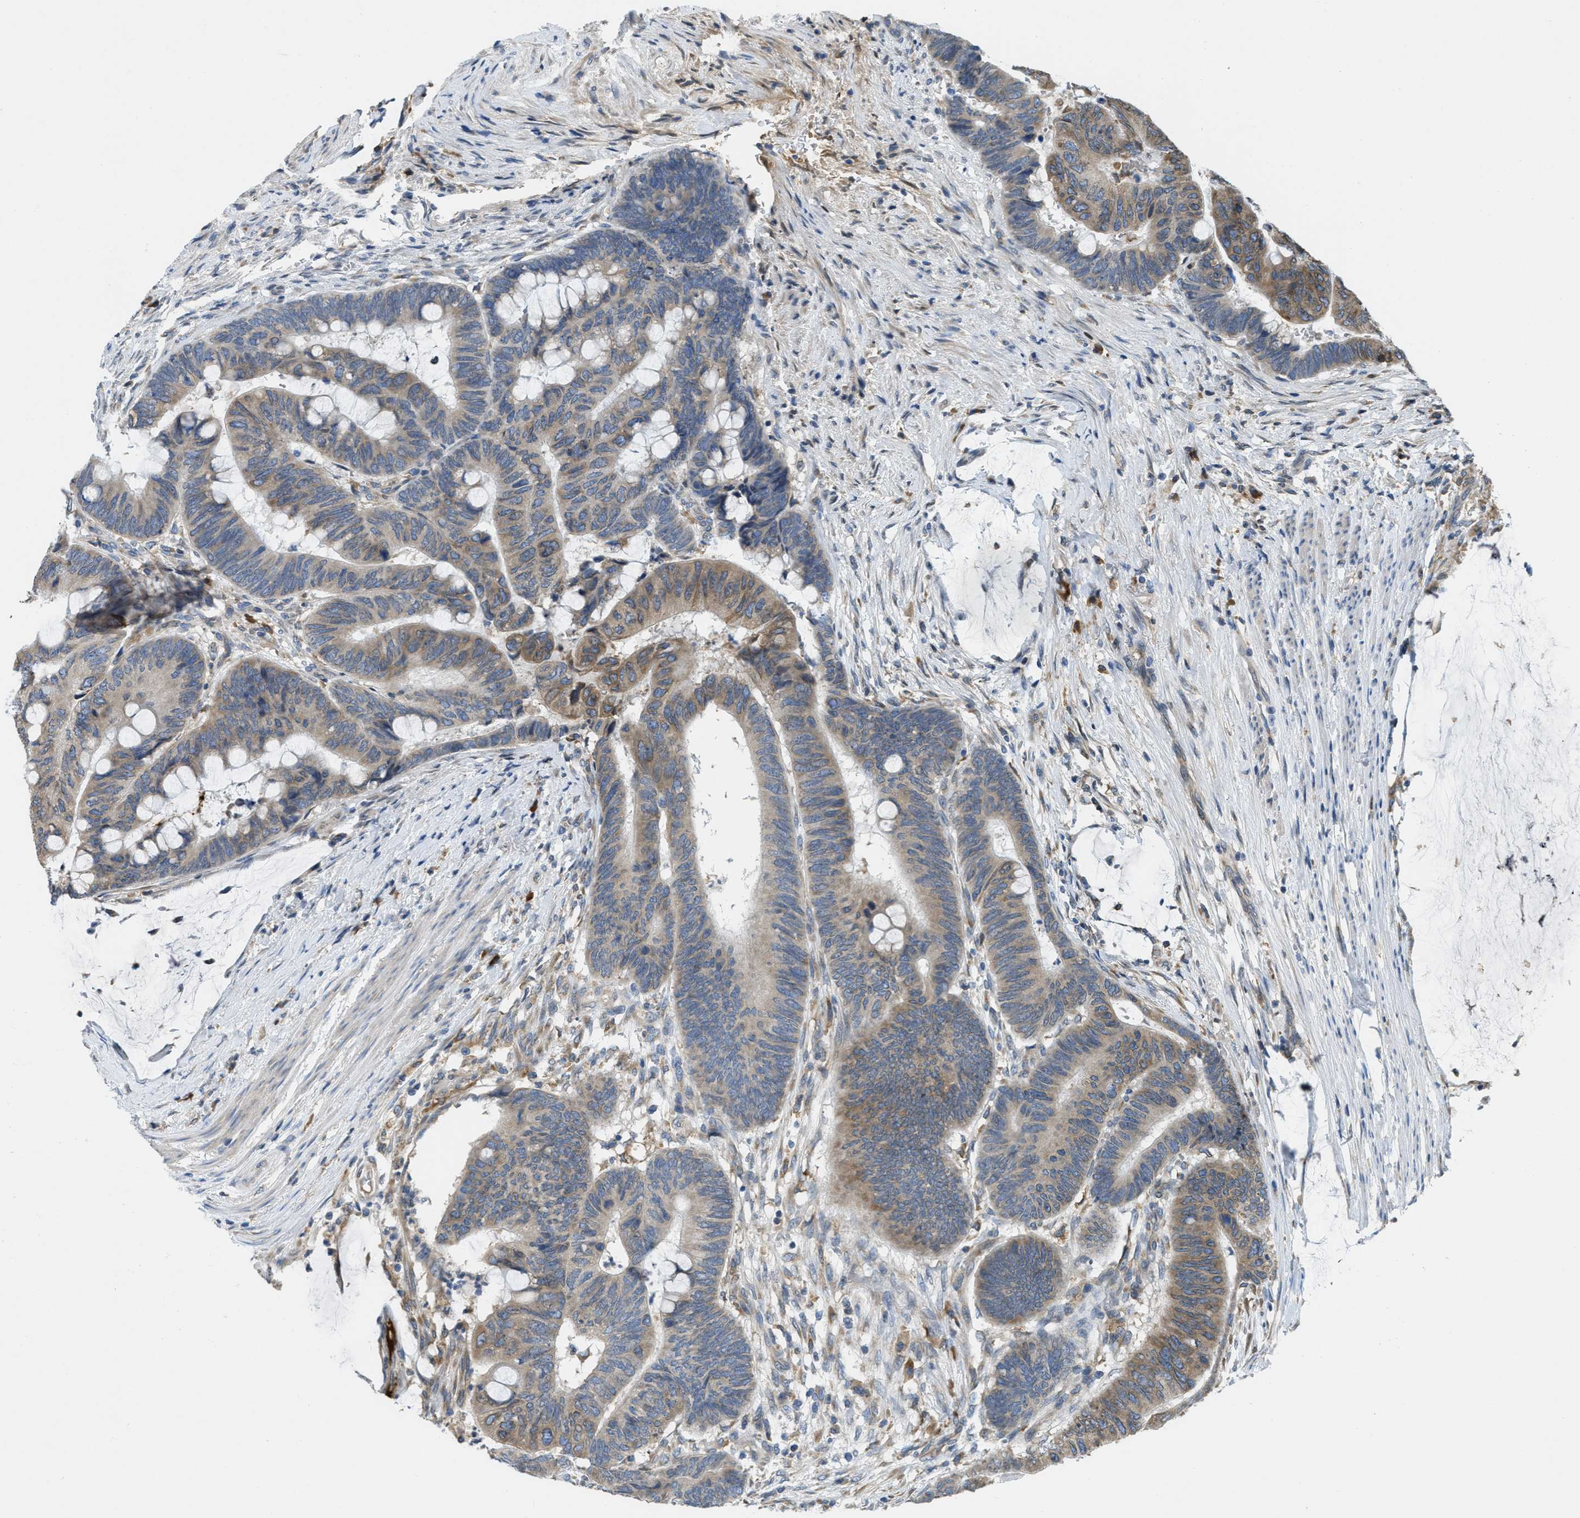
{"staining": {"intensity": "moderate", "quantity": ">75%", "location": "cytoplasmic/membranous"}, "tissue": "colorectal cancer", "cell_type": "Tumor cells", "image_type": "cancer", "snomed": [{"axis": "morphology", "description": "Normal tissue, NOS"}, {"axis": "morphology", "description": "Adenocarcinoma, NOS"}, {"axis": "topography", "description": "Rectum"}], "caption": "Immunohistochemical staining of colorectal adenocarcinoma reveals medium levels of moderate cytoplasmic/membranous protein staining in approximately >75% of tumor cells. (brown staining indicates protein expression, while blue staining denotes nuclei).", "gene": "MPDU1", "patient": {"sex": "male", "age": 92}}